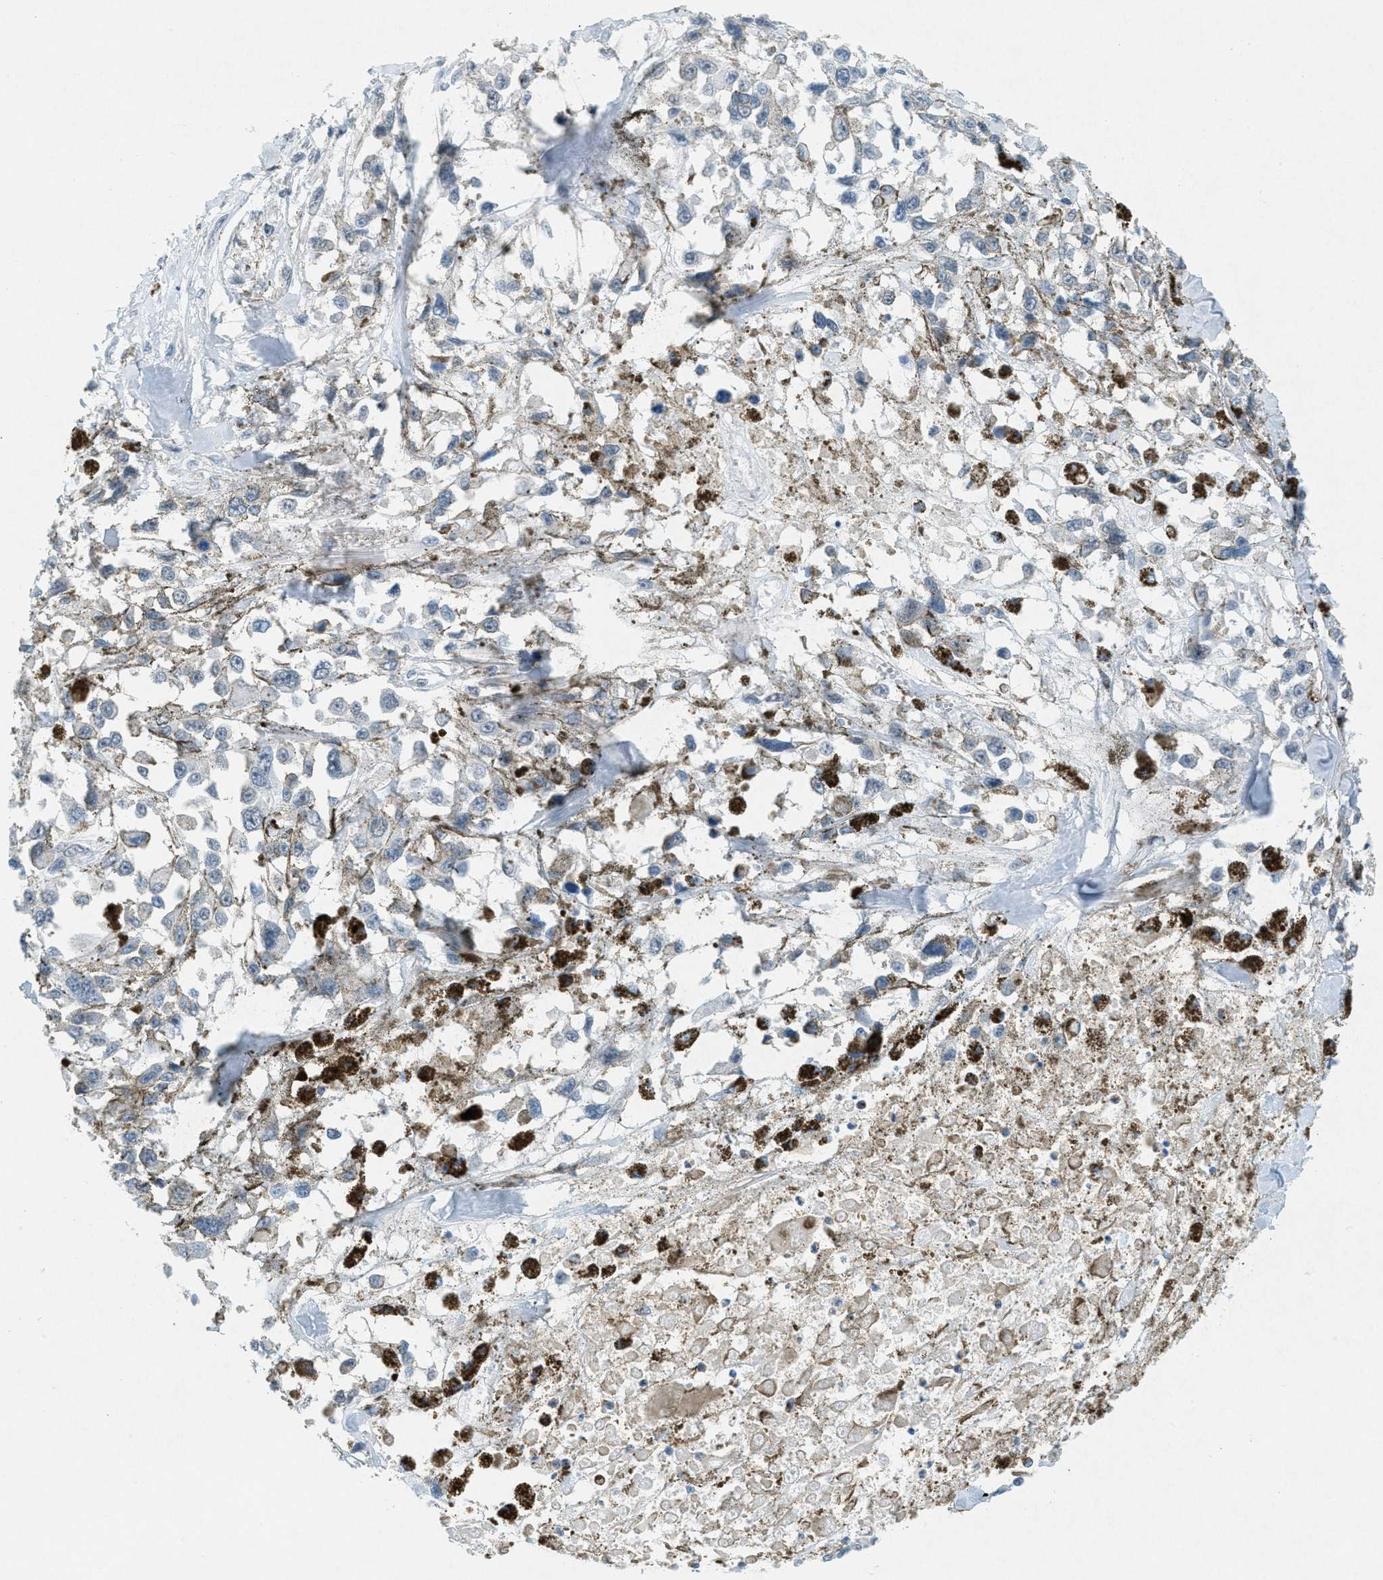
{"staining": {"intensity": "negative", "quantity": "none", "location": "none"}, "tissue": "melanoma", "cell_type": "Tumor cells", "image_type": "cancer", "snomed": [{"axis": "morphology", "description": "Malignant melanoma, Metastatic site"}, {"axis": "topography", "description": "Lymph node"}], "caption": "Malignant melanoma (metastatic site) was stained to show a protein in brown. There is no significant expression in tumor cells.", "gene": "FYN", "patient": {"sex": "male", "age": 59}}